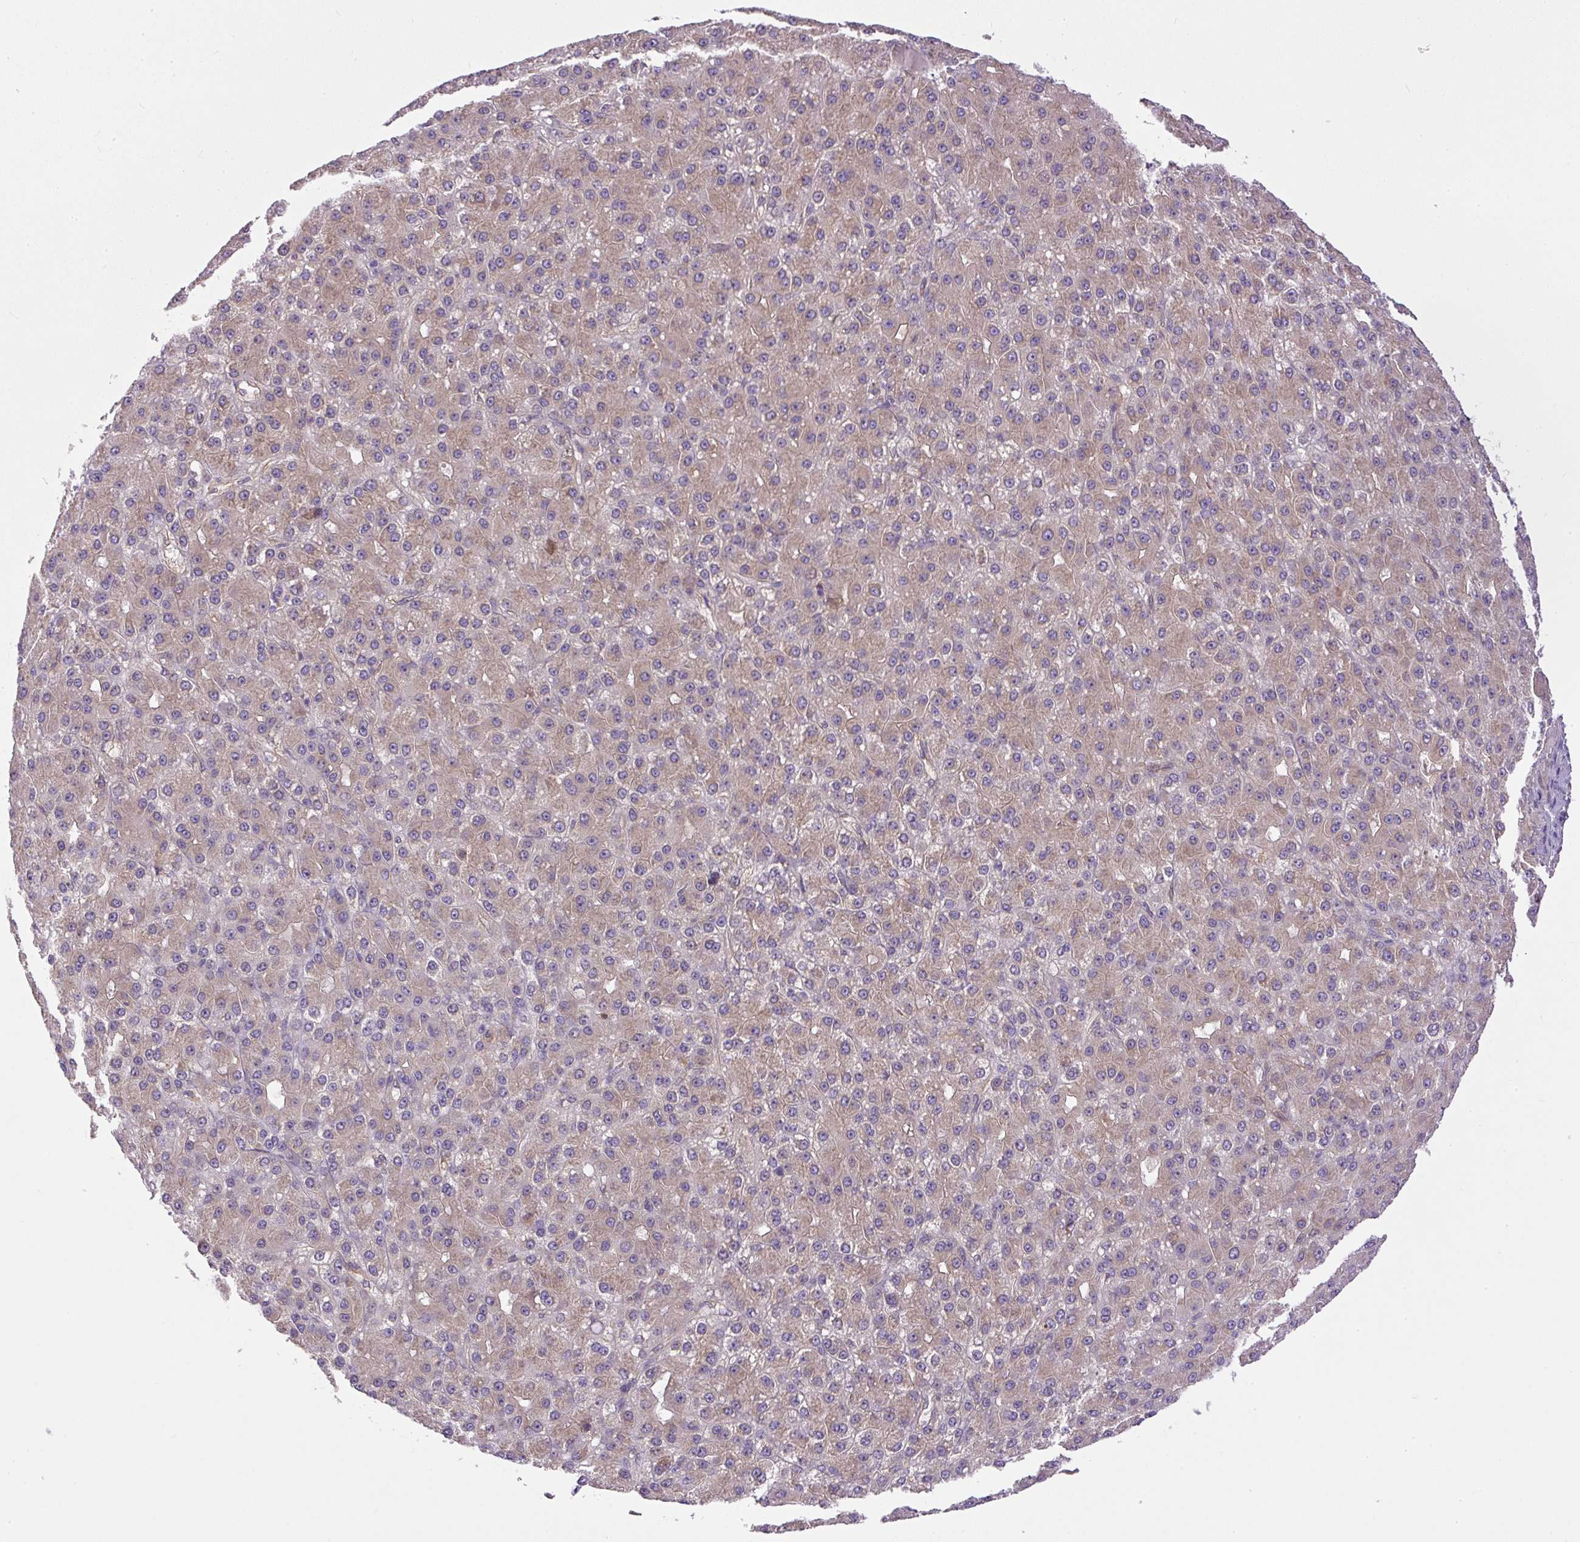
{"staining": {"intensity": "weak", "quantity": ">75%", "location": "cytoplasmic/membranous"}, "tissue": "liver cancer", "cell_type": "Tumor cells", "image_type": "cancer", "snomed": [{"axis": "morphology", "description": "Carcinoma, Hepatocellular, NOS"}, {"axis": "topography", "description": "Liver"}], "caption": "IHC histopathology image of neoplastic tissue: liver hepatocellular carcinoma stained using immunohistochemistry demonstrates low levels of weak protein expression localized specifically in the cytoplasmic/membranous of tumor cells, appearing as a cytoplasmic/membranous brown color.", "gene": "DAPK1", "patient": {"sex": "male", "age": 67}}